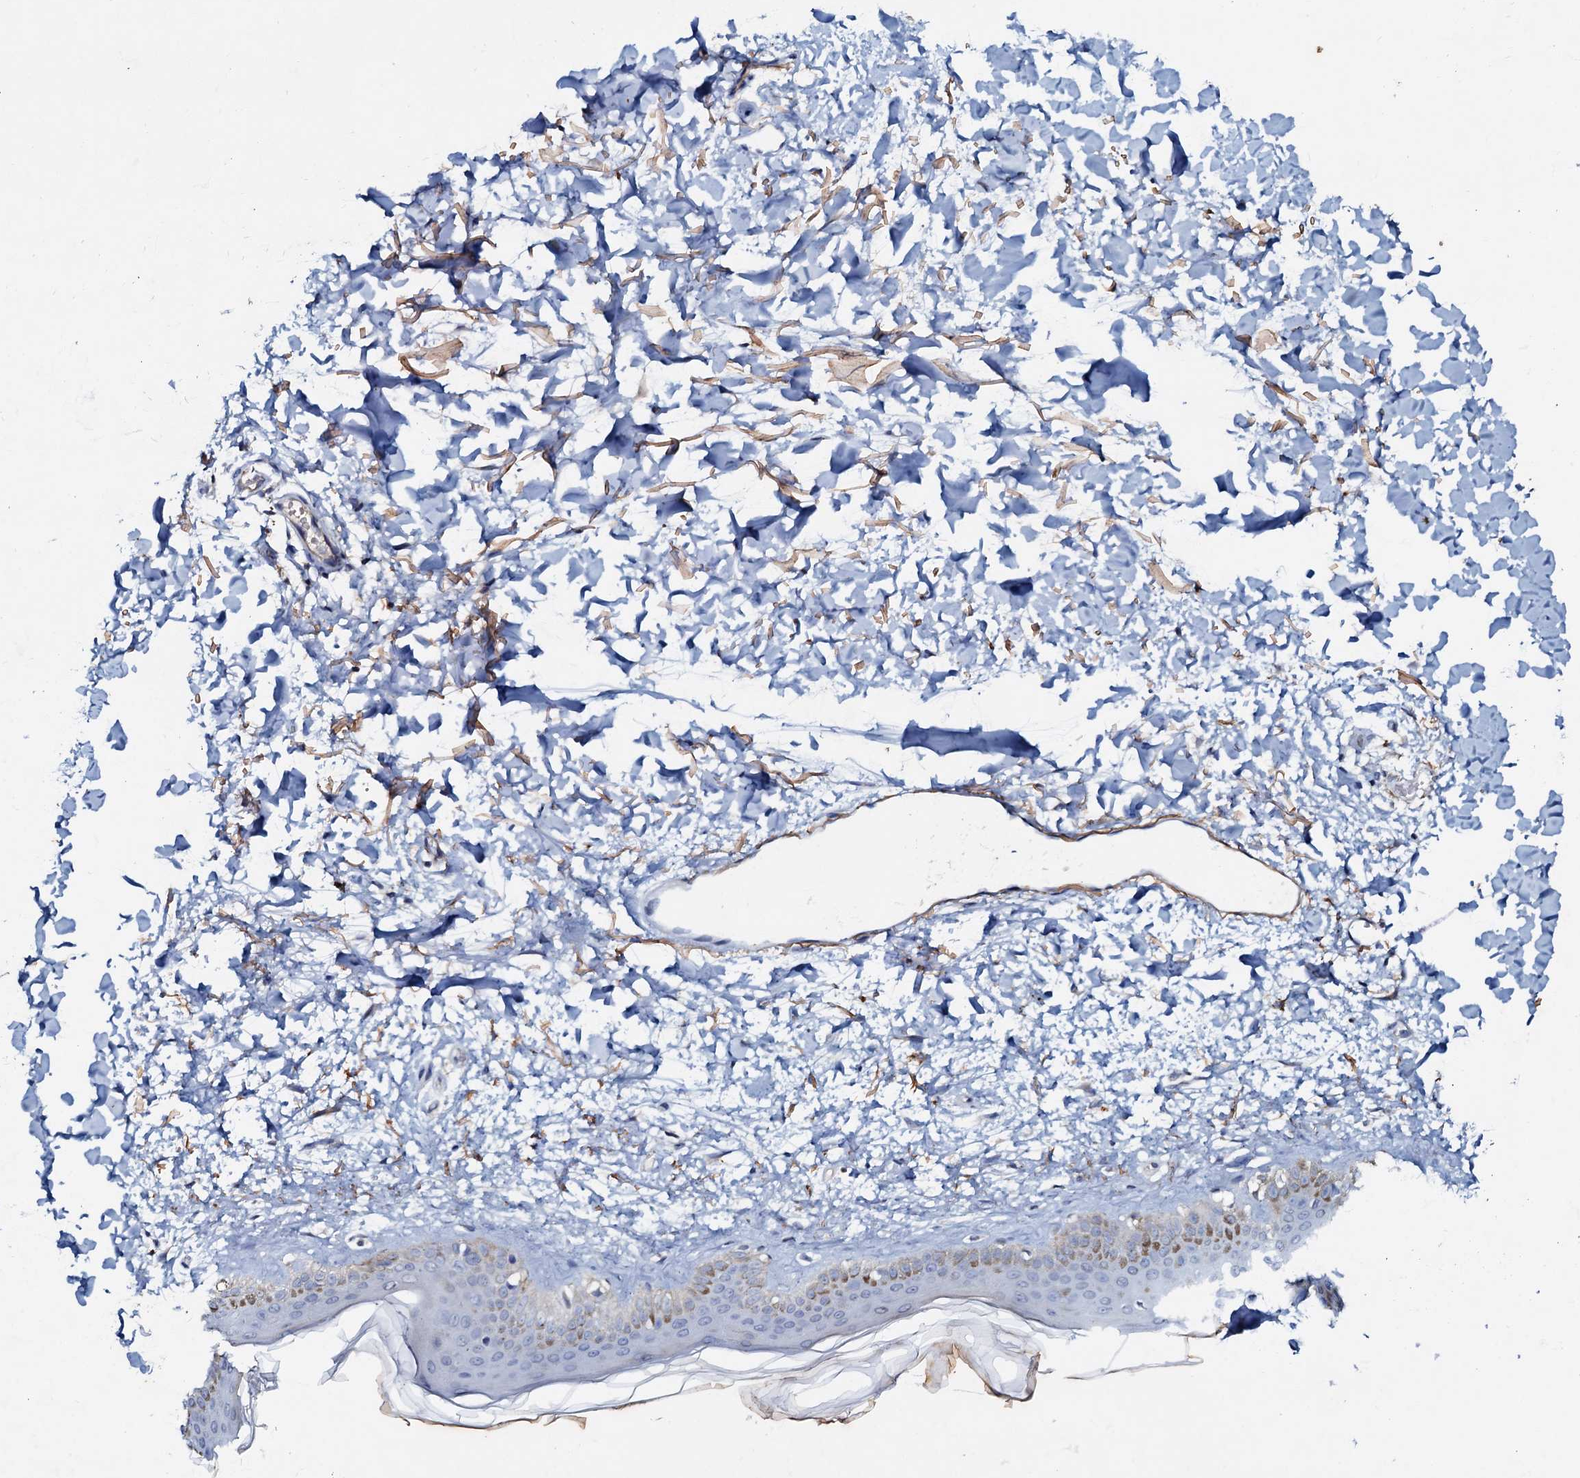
{"staining": {"intensity": "negative", "quantity": "none", "location": "none"}, "tissue": "skin", "cell_type": "Fibroblasts", "image_type": "normal", "snomed": [{"axis": "morphology", "description": "Normal tissue, NOS"}, {"axis": "topography", "description": "Skin"}], "caption": "DAB immunohistochemical staining of normal human skin demonstrates no significant staining in fibroblasts.", "gene": "MANSC4", "patient": {"sex": "female", "age": 58}}